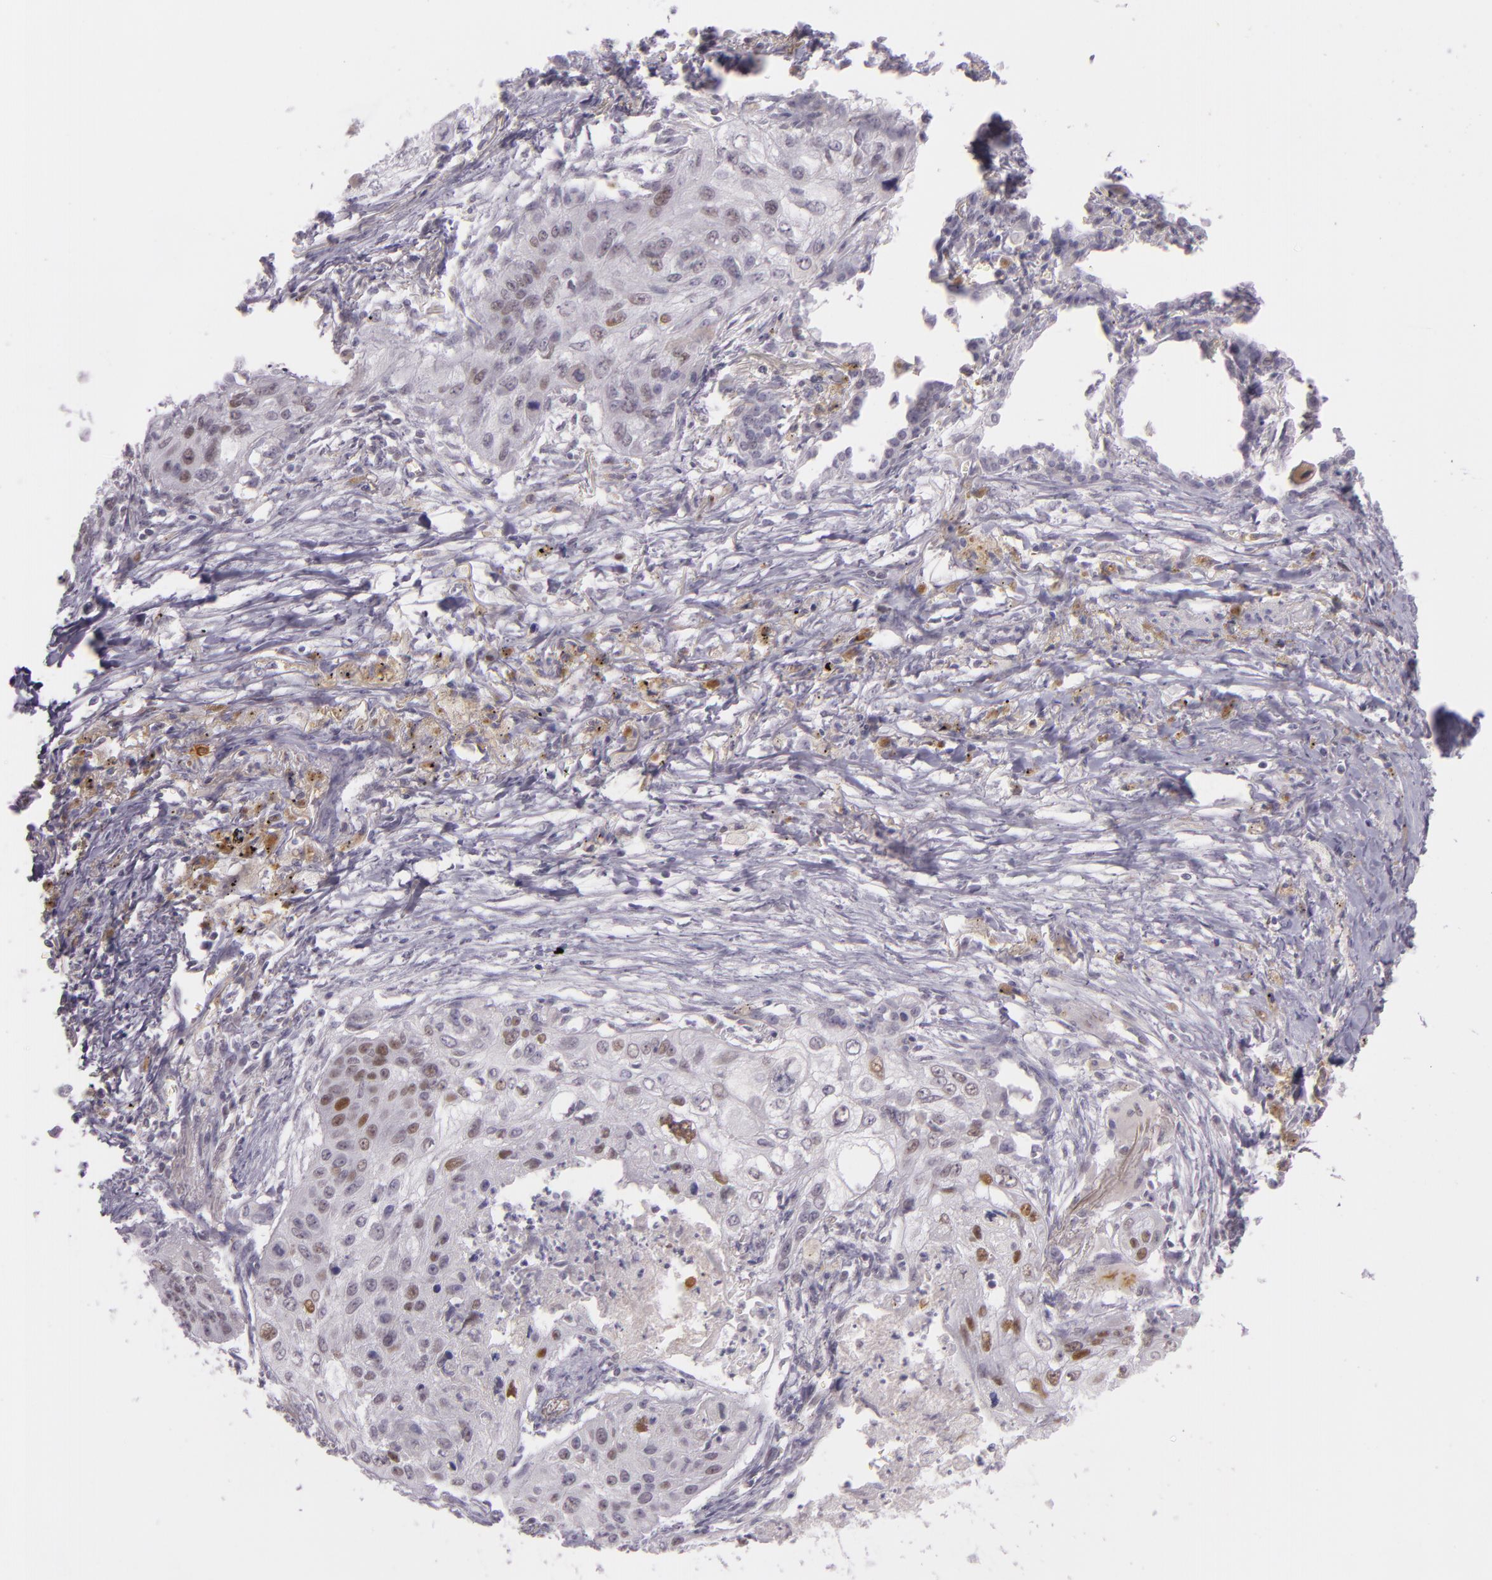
{"staining": {"intensity": "moderate", "quantity": "25%-75%", "location": "nuclear"}, "tissue": "lung cancer", "cell_type": "Tumor cells", "image_type": "cancer", "snomed": [{"axis": "morphology", "description": "Squamous cell carcinoma, NOS"}, {"axis": "topography", "description": "Lung"}], "caption": "The histopathology image shows staining of lung squamous cell carcinoma, revealing moderate nuclear protein expression (brown color) within tumor cells. (Brightfield microscopy of DAB IHC at high magnification).", "gene": "CHEK2", "patient": {"sex": "male", "age": 71}}